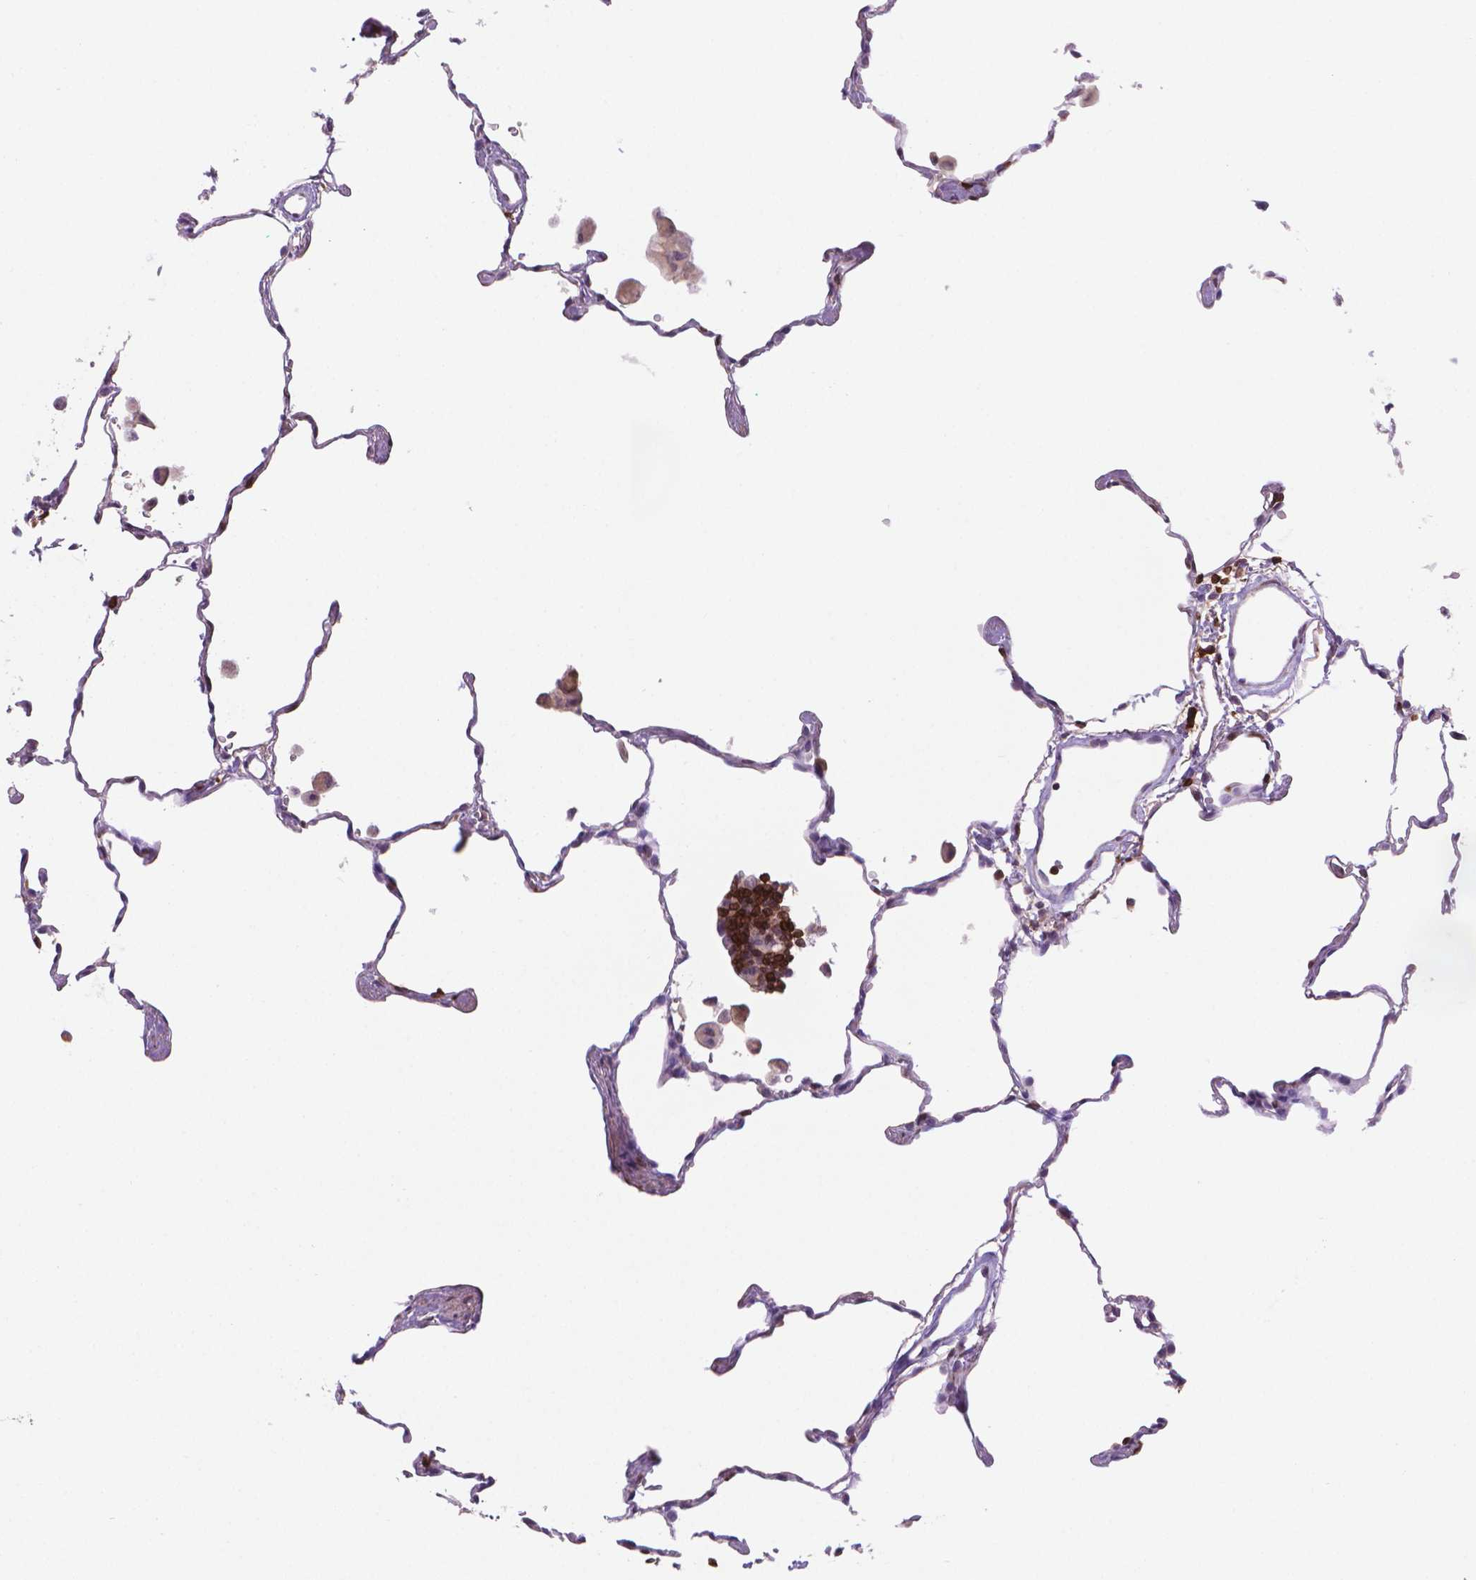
{"staining": {"intensity": "negative", "quantity": "none", "location": "none"}, "tissue": "lung", "cell_type": "Alveolar cells", "image_type": "normal", "snomed": [{"axis": "morphology", "description": "Normal tissue, NOS"}, {"axis": "topography", "description": "Lung"}], "caption": "Alveolar cells show no significant protein staining in benign lung. (Stains: DAB (3,3'-diaminobenzidine) immunohistochemistry with hematoxylin counter stain, Microscopy: brightfield microscopy at high magnification).", "gene": "BCL2", "patient": {"sex": "female", "age": 47}}